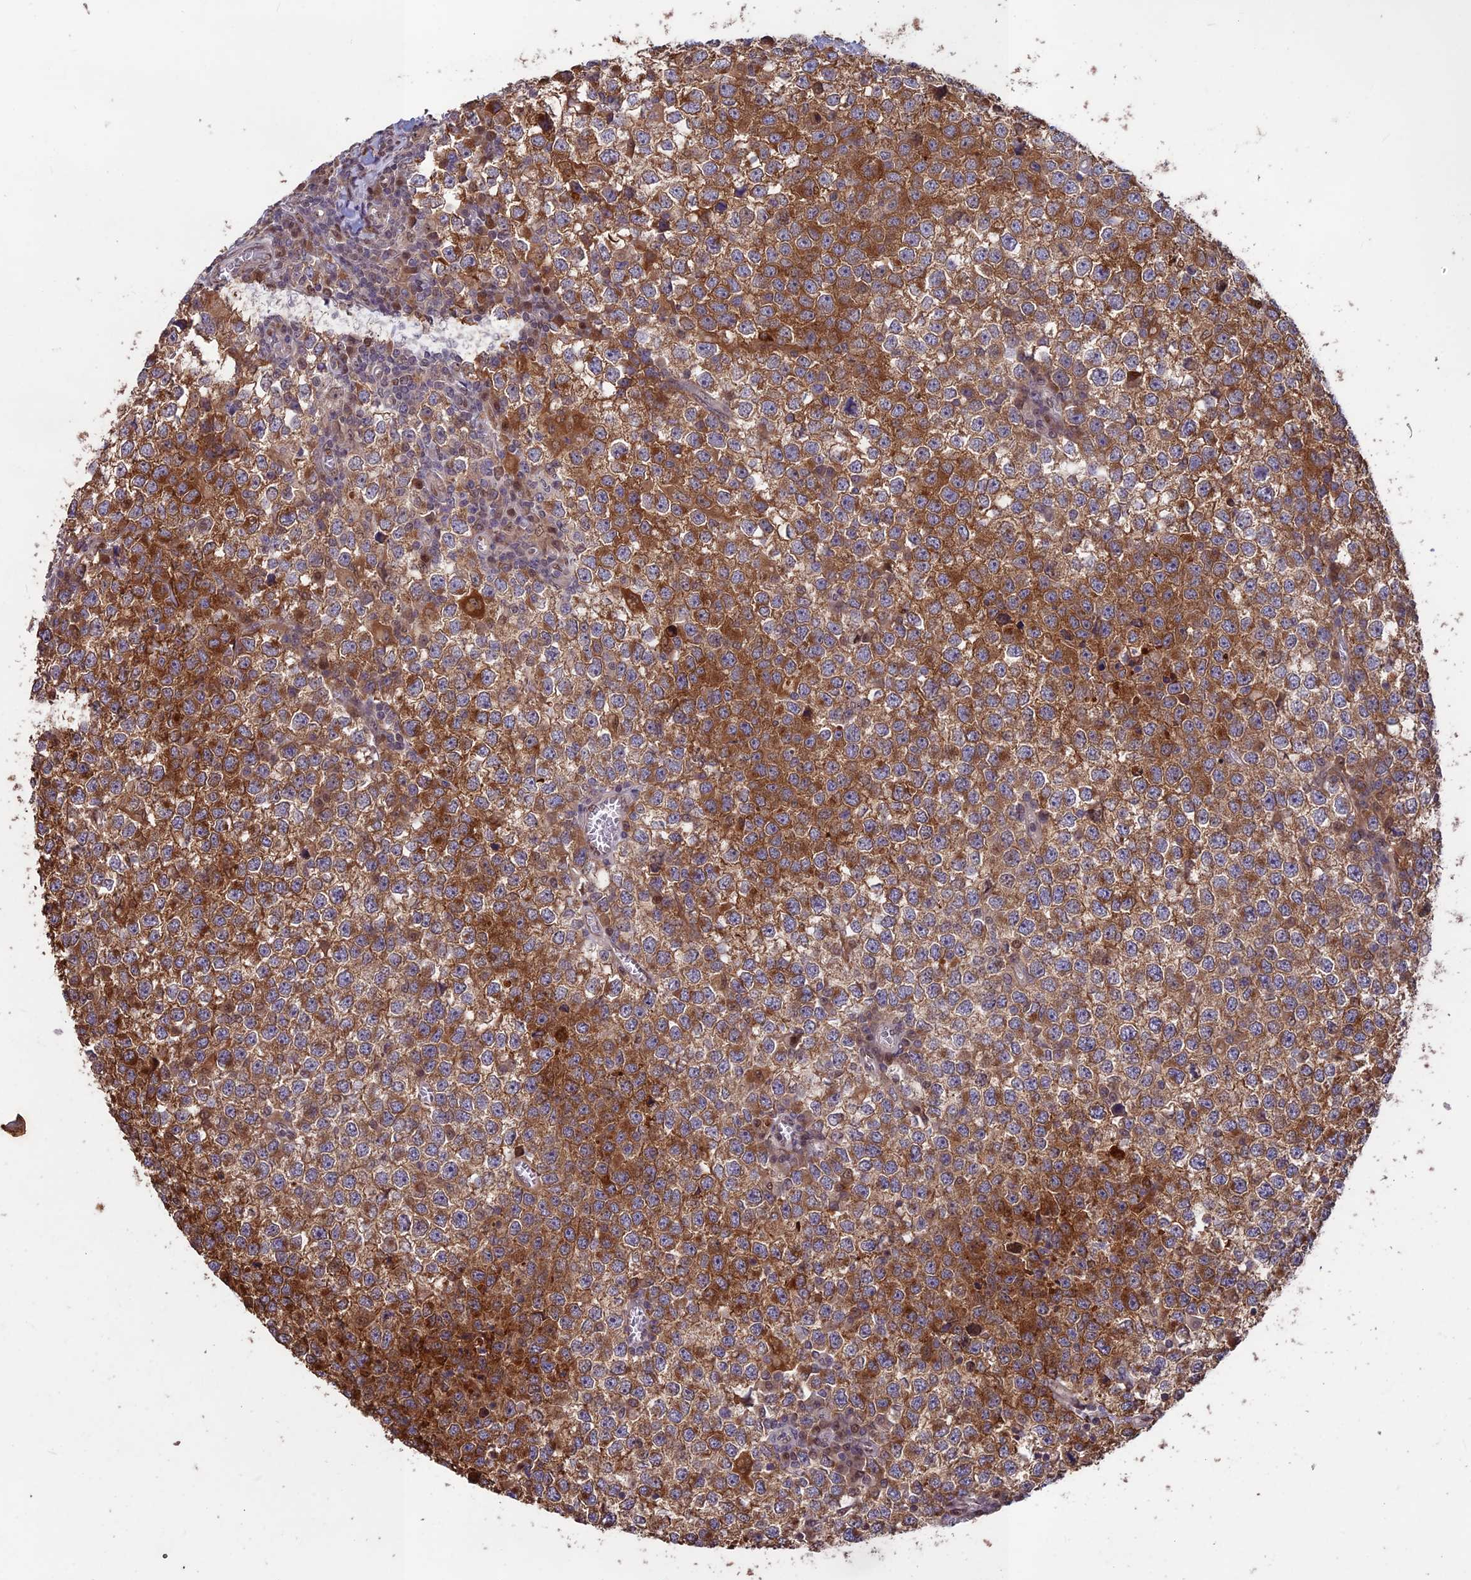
{"staining": {"intensity": "moderate", "quantity": ">75%", "location": "cytoplasmic/membranous"}, "tissue": "testis cancer", "cell_type": "Tumor cells", "image_type": "cancer", "snomed": [{"axis": "morphology", "description": "Seminoma, NOS"}, {"axis": "topography", "description": "Testis"}], "caption": "DAB immunohistochemical staining of human testis cancer (seminoma) exhibits moderate cytoplasmic/membranous protein staining in approximately >75% of tumor cells.", "gene": "MAST2", "patient": {"sex": "male", "age": 65}}